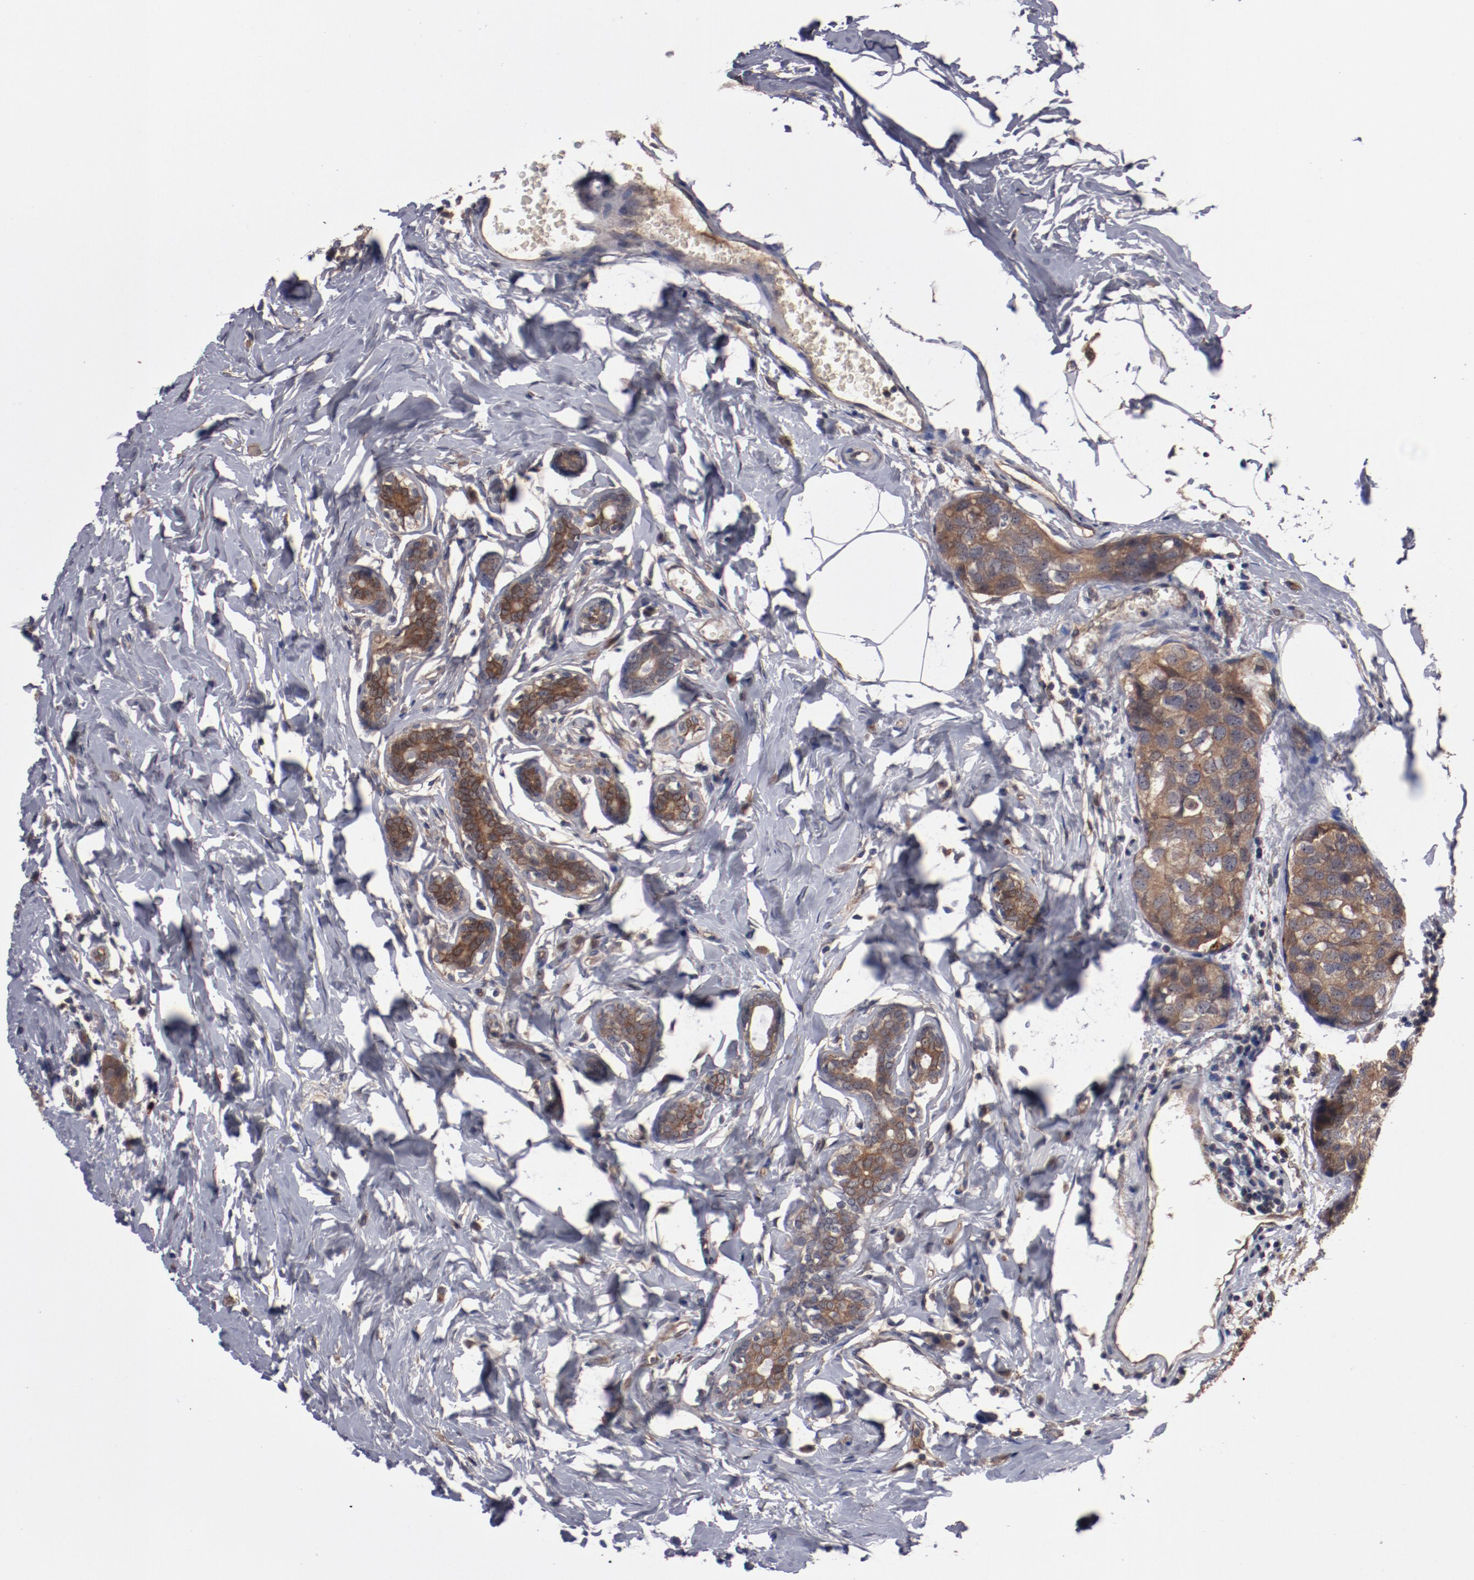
{"staining": {"intensity": "moderate", "quantity": ">75%", "location": "cytoplasmic/membranous"}, "tissue": "breast cancer", "cell_type": "Tumor cells", "image_type": "cancer", "snomed": [{"axis": "morphology", "description": "Normal tissue, NOS"}, {"axis": "morphology", "description": "Duct carcinoma"}, {"axis": "topography", "description": "Breast"}], "caption": "This image reveals breast invasive ductal carcinoma stained with immunohistochemistry (IHC) to label a protein in brown. The cytoplasmic/membranous of tumor cells show moderate positivity for the protein. Nuclei are counter-stained blue.", "gene": "DNAAF2", "patient": {"sex": "female", "age": 50}}